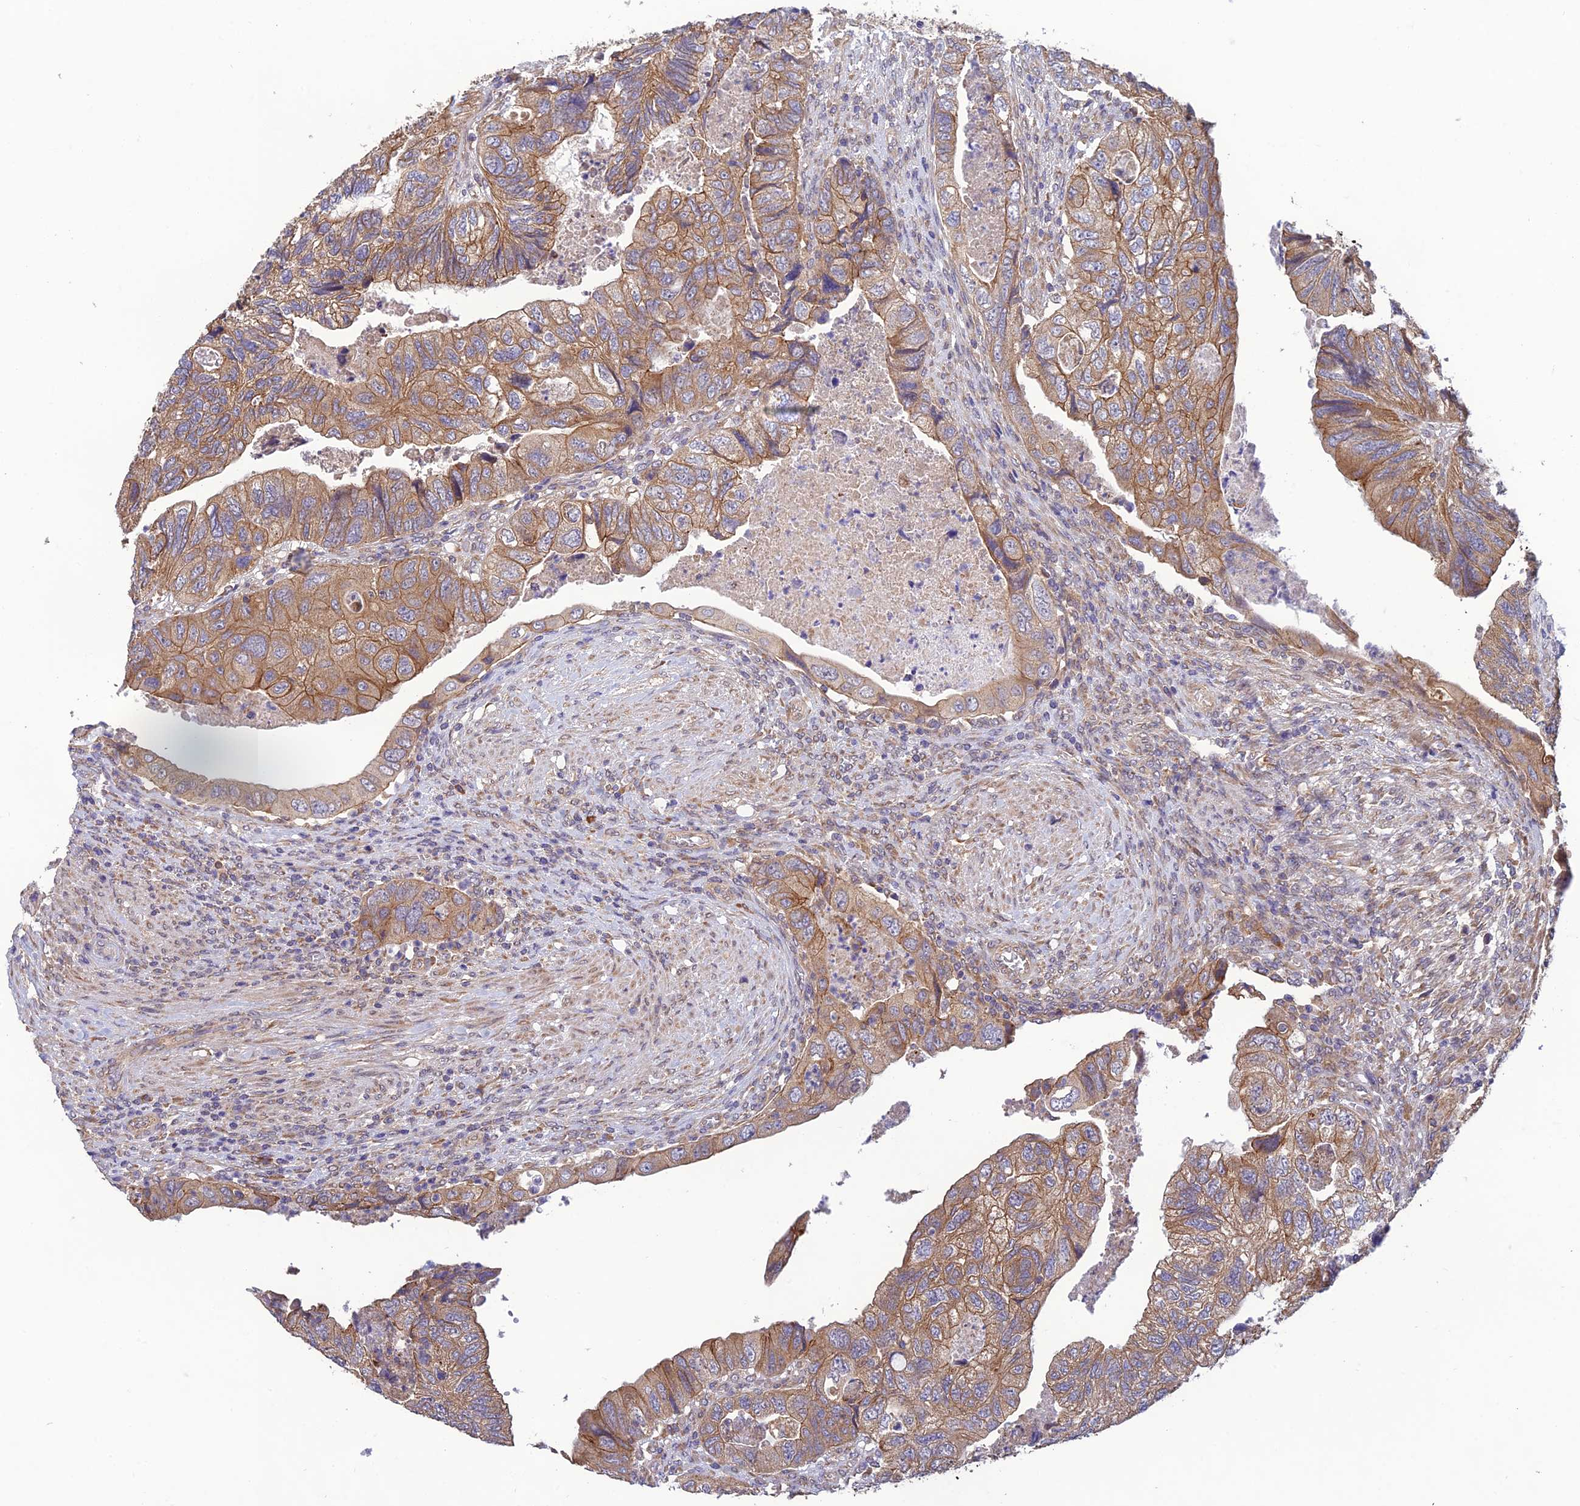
{"staining": {"intensity": "moderate", "quantity": ">75%", "location": "cytoplasmic/membranous"}, "tissue": "colorectal cancer", "cell_type": "Tumor cells", "image_type": "cancer", "snomed": [{"axis": "morphology", "description": "Adenocarcinoma, NOS"}, {"axis": "topography", "description": "Rectum"}], "caption": "Moderate cytoplasmic/membranous protein positivity is appreciated in about >75% of tumor cells in colorectal cancer (adenocarcinoma). (Brightfield microscopy of DAB IHC at high magnification).", "gene": "MRNIP", "patient": {"sex": "male", "age": 63}}